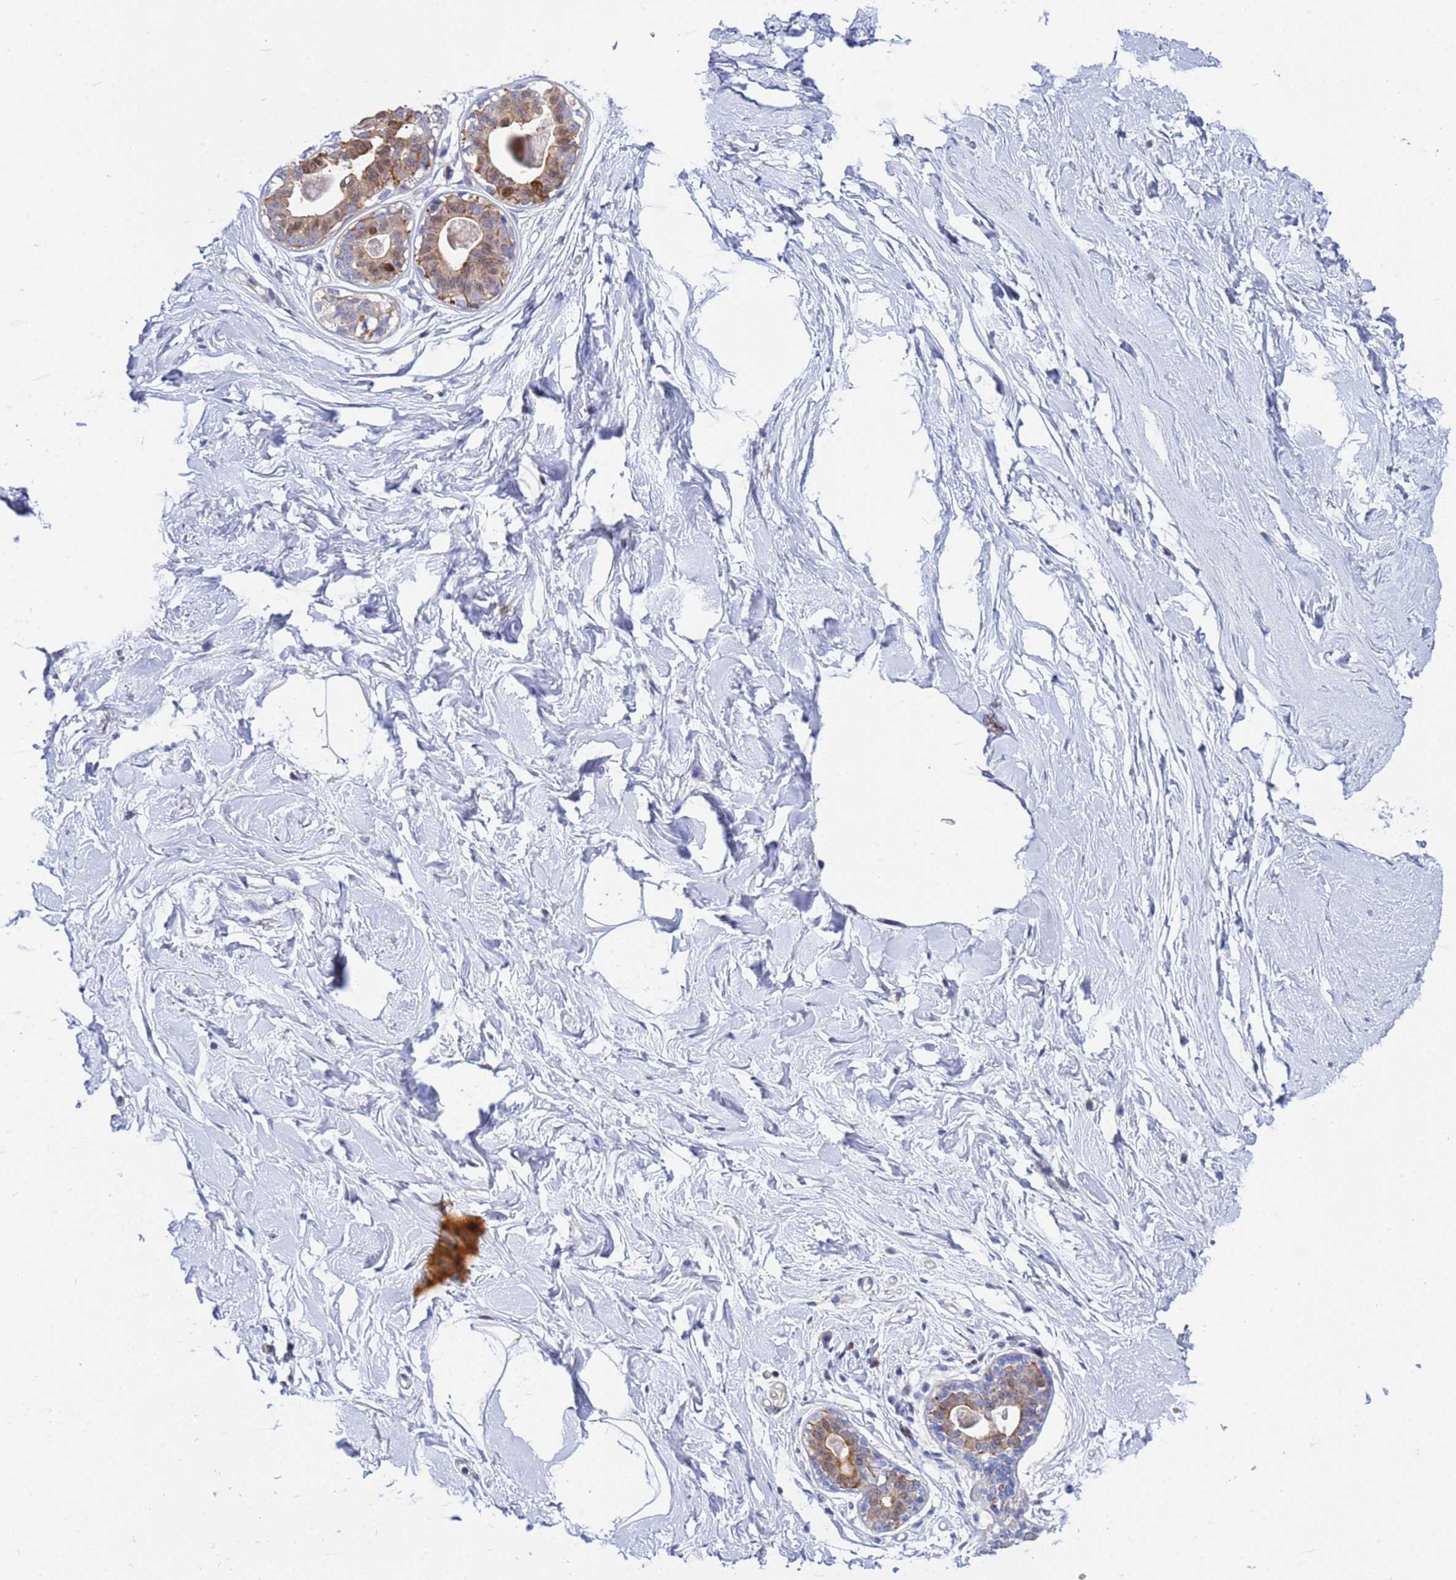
{"staining": {"intensity": "negative", "quantity": "none", "location": "none"}, "tissue": "breast", "cell_type": "Adipocytes", "image_type": "normal", "snomed": [{"axis": "morphology", "description": "Normal tissue, NOS"}, {"axis": "topography", "description": "Breast"}], "caption": "IHC photomicrograph of unremarkable breast stained for a protein (brown), which displays no expression in adipocytes. (DAB immunohistochemistry, high magnification).", "gene": "PPP6R1", "patient": {"sex": "female", "age": 45}}